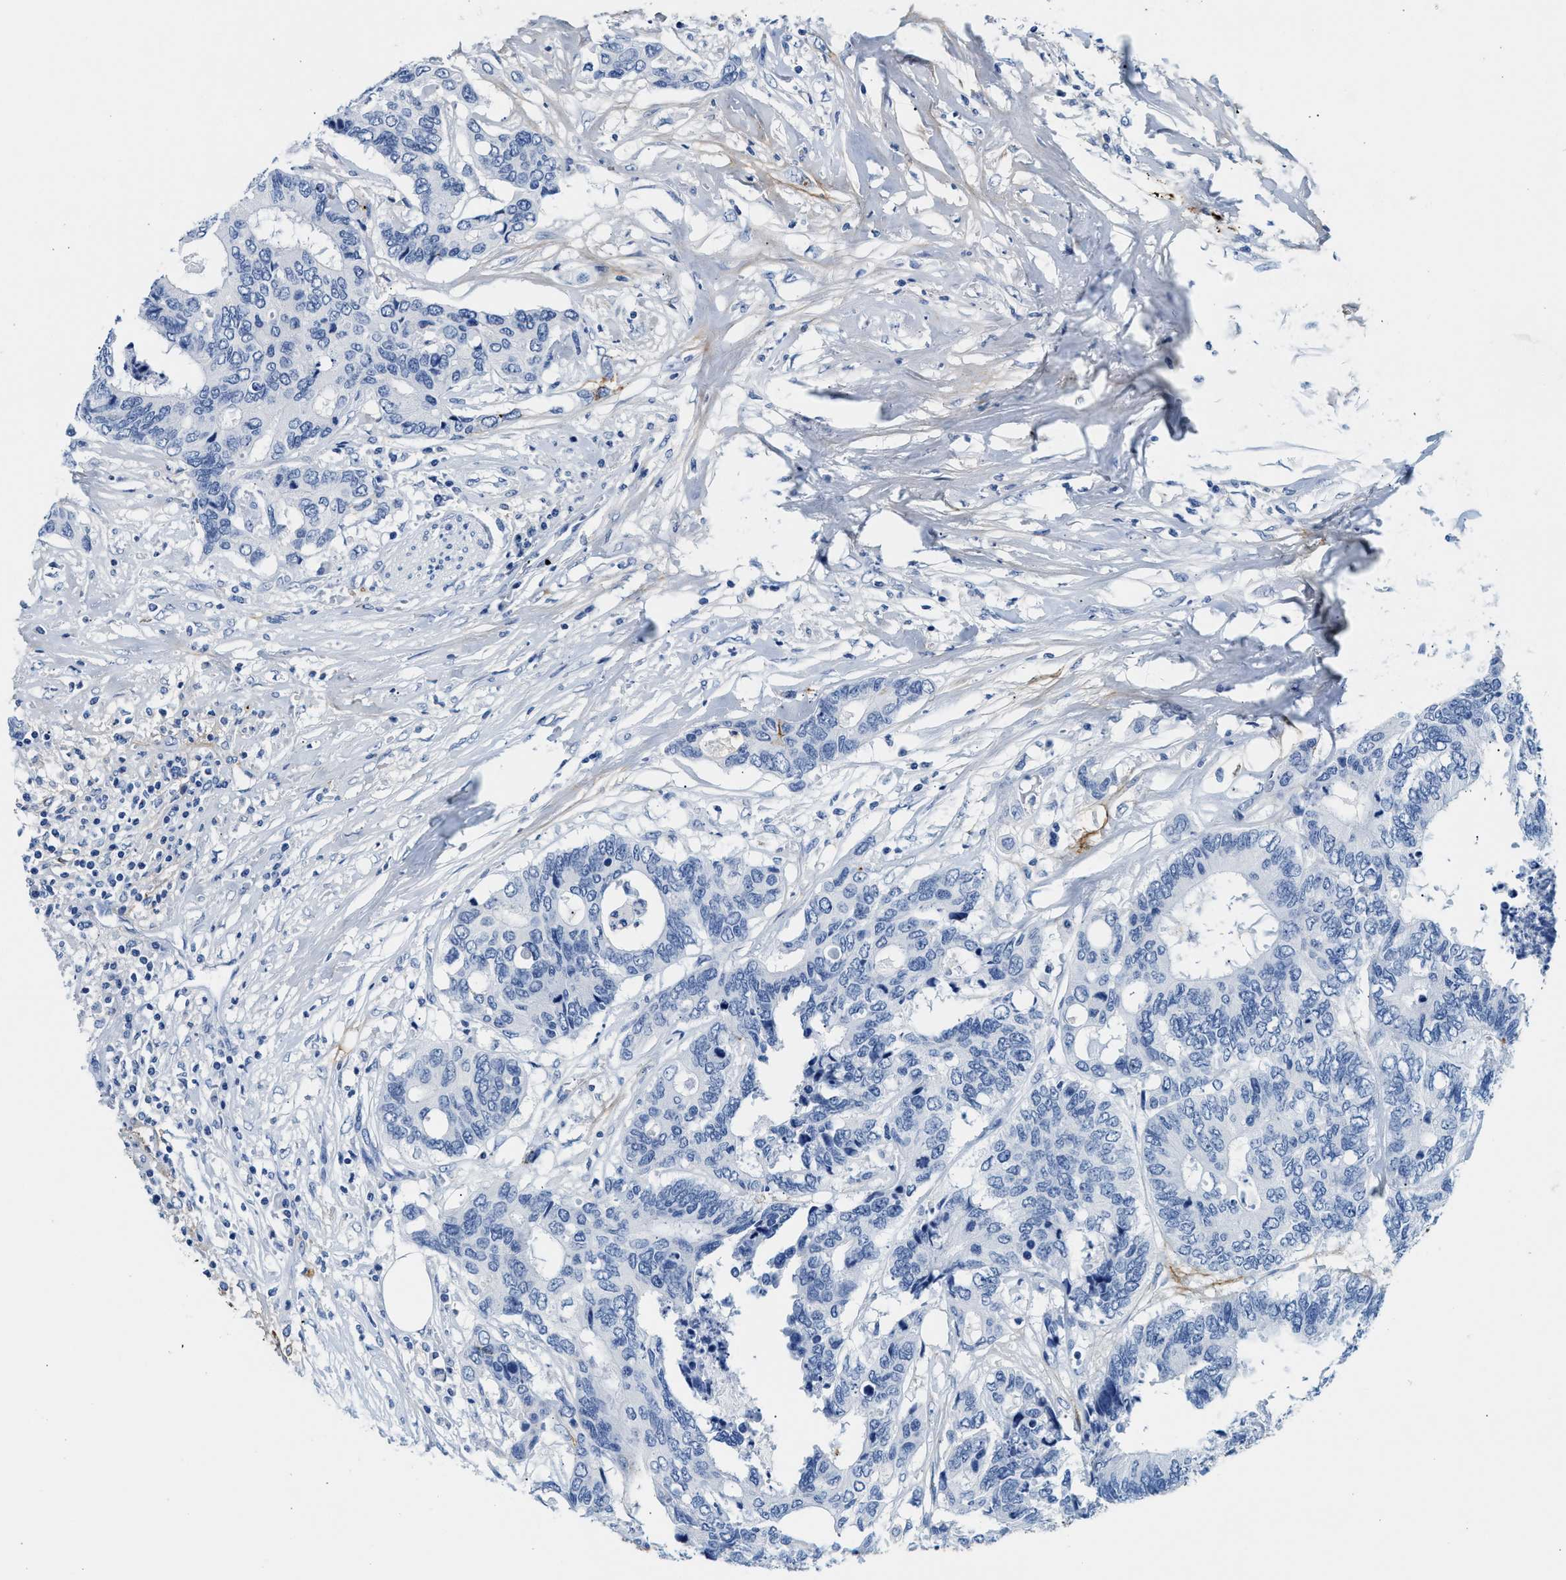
{"staining": {"intensity": "negative", "quantity": "none", "location": "none"}, "tissue": "colorectal cancer", "cell_type": "Tumor cells", "image_type": "cancer", "snomed": [{"axis": "morphology", "description": "Adenocarcinoma, NOS"}, {"axis": "topography", "description": "Rectum"}], "caption": "An immunohistochemistry (IHC) photomicrograph of colorectal cancer (adenocarcinoma) is shown. There is no staining in tumor cells of colorectal cancer (adenocarcinoma).", "gene": "TNR", "patient": {"sex": "male", "age": 55}}